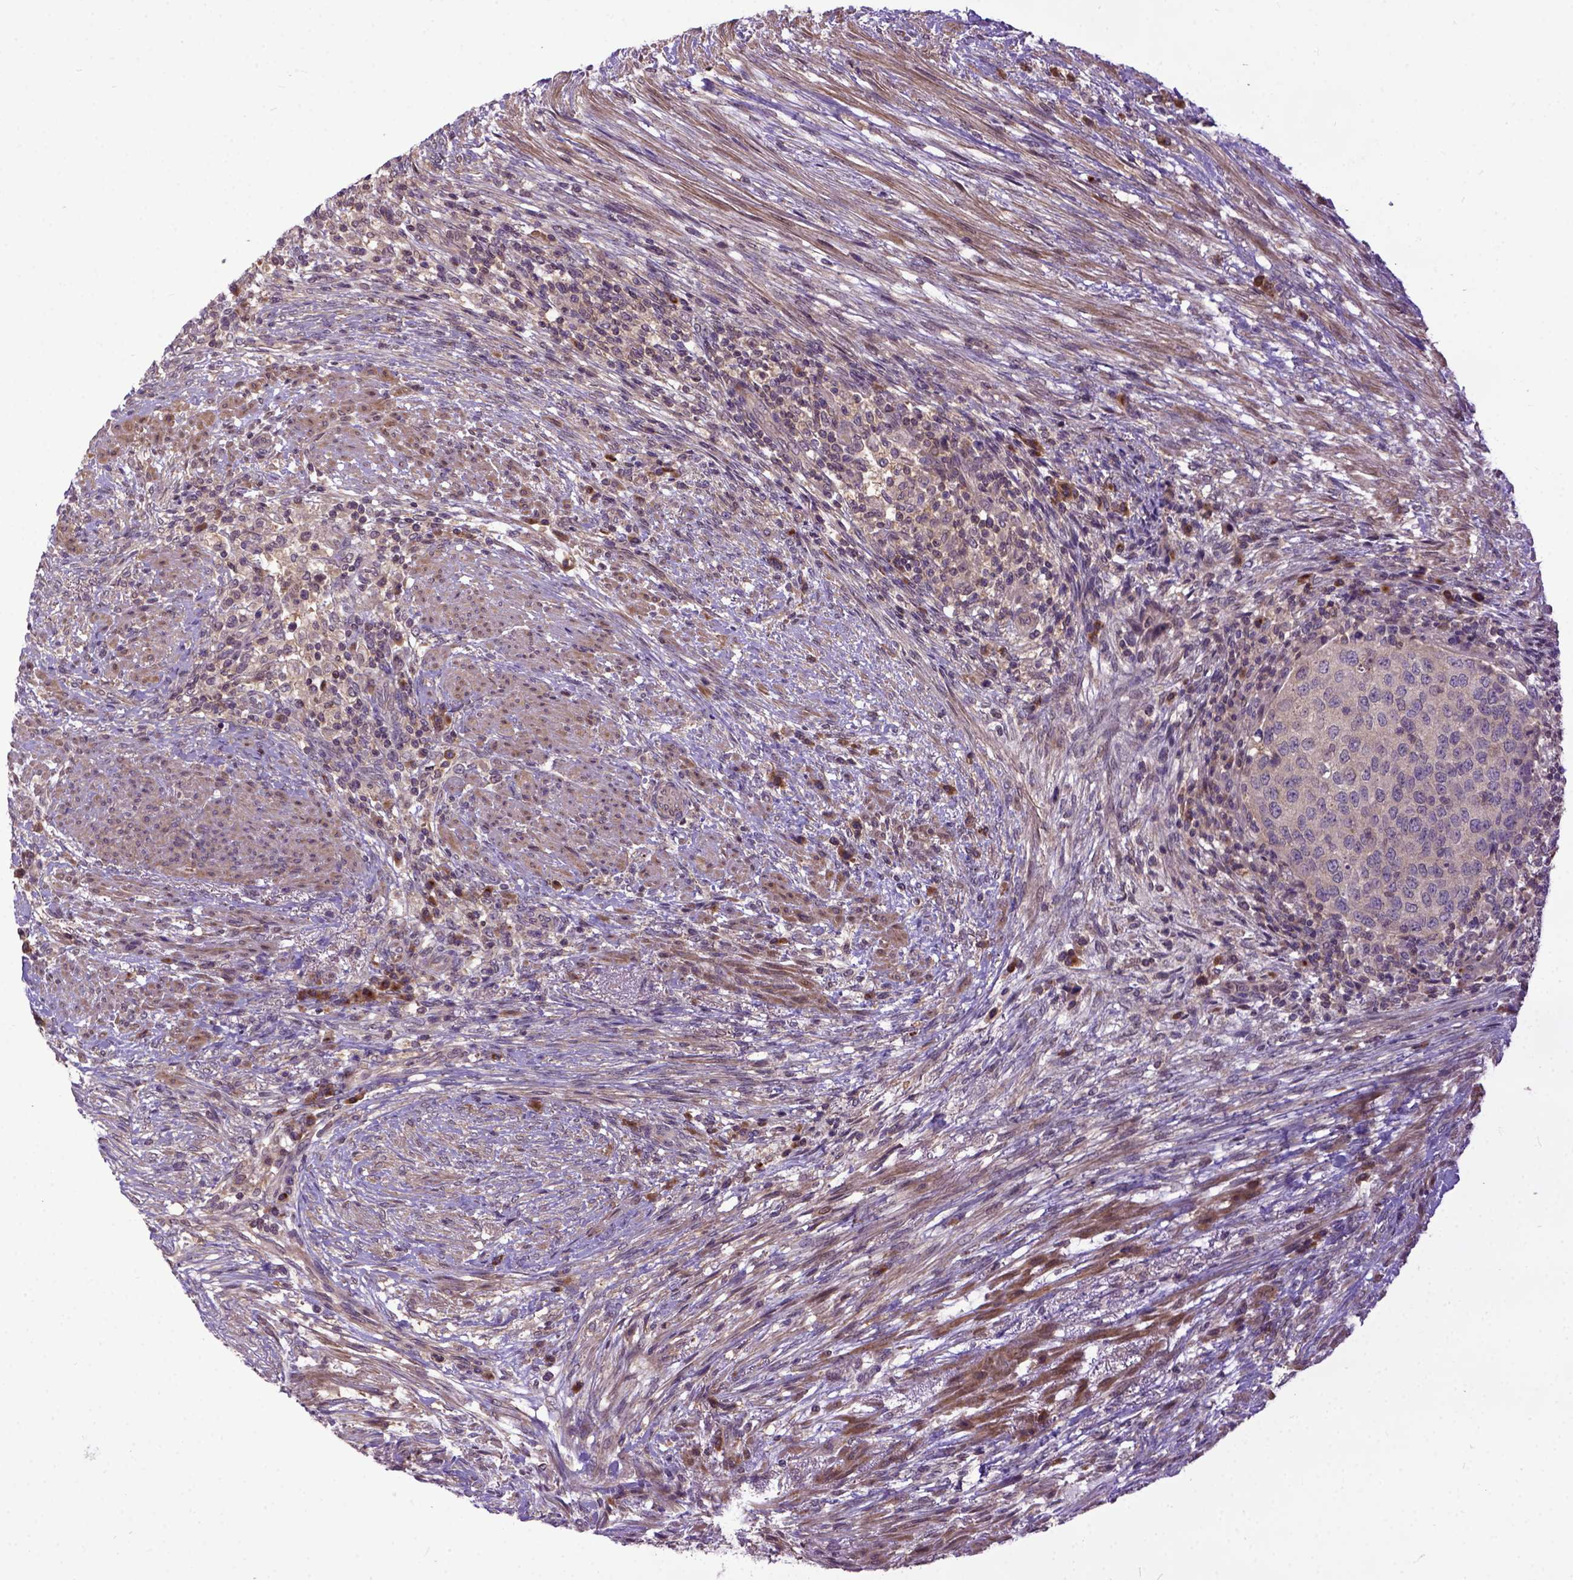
{"staining": {"intensity": "weak", "quantity": ">75%", "location": "cytoplasmic/membranous"}, "tissue": "urothelial cancer", "cell_type": "Tumor cells", "image_type": "cancer", "snomed": [{"axis": "morphology", "description": "Urothelial carcinoma, High grade"}, {"axis": "topography", "description": "Urinary bladder"}], "caption": "Protein expression analysis of urothelial carcinoma (high-grade) exhibits weak cytoplasmic/membranous expression in about >75% of tumor cells. The staining was performed using DAB (3,3'-diaminobenzidine) to visualize the protein expression in brown, while the nuclei were stained in blue with hematoxylin (Magnification: 20x).", "gene": "CPNE1", "patient": {"sex": "female", "age": 78}}